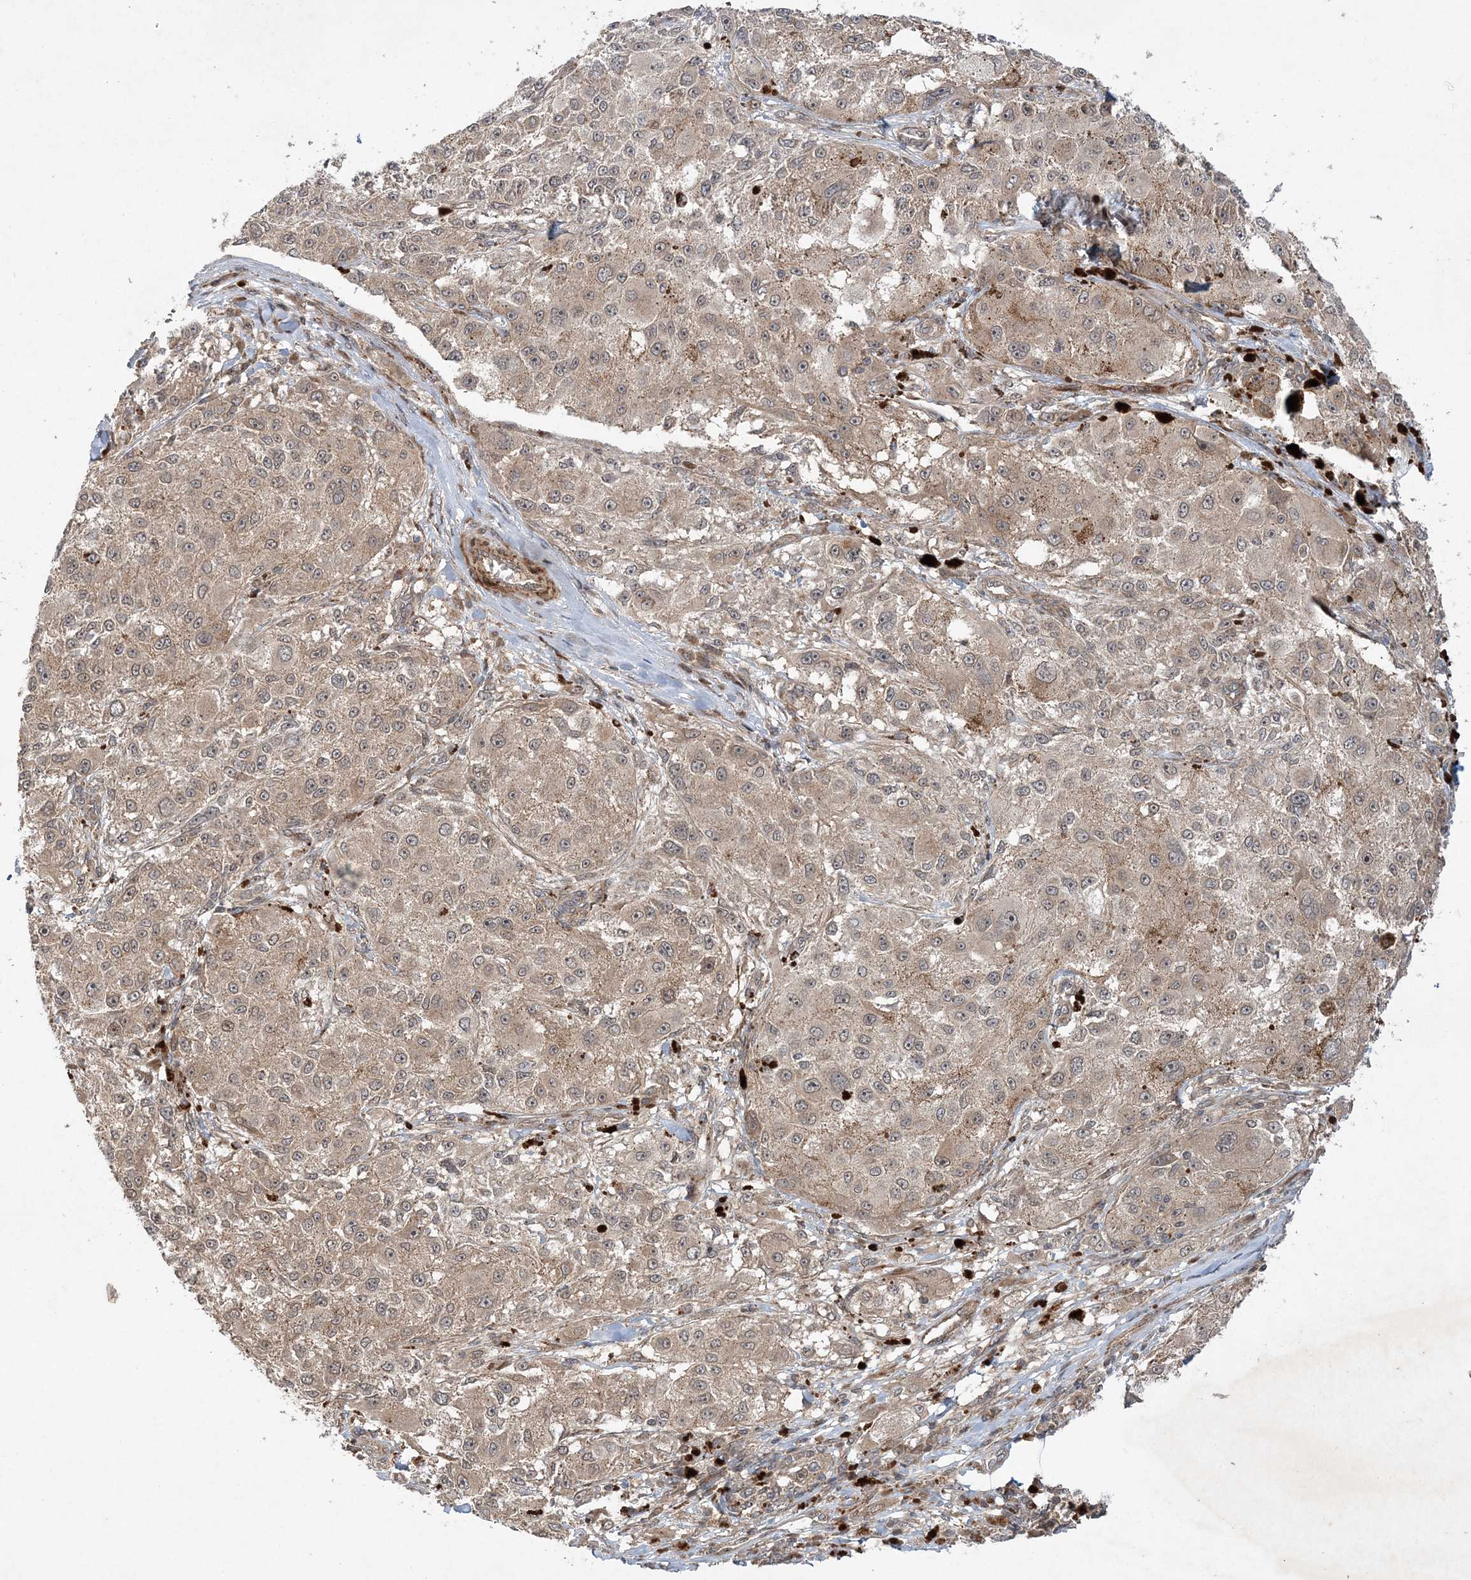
{"staining": {"intensity": "weak", "quantity": ">75%", "location": "cytoplasmic/membranous"}, "tissue": "melanoma", "cell_type": "Tumor cells", "image_type": "cancer", "snomed": [{"axis": "morphology", "description": "Necrosis, NOS"}, {"axis": "morphology", "description": "Malignant melanoma, NOS"}, {"axis": "topography", "description": "Skin"}], "caption": "High-magnification brightfield microscopy of melanoma stained with DAB (brown) and counterstained with hematoxylin (blue). tumor cells exhibit weak cytoplasmic/membranous staining is identified in about>75% of cells. (DAB (3,3'-diaminobenzidine) IHC, brown staining for protein, blue staining for nuclei).", "gene": "UBTD2", "patient": {"sex": "female", "age": 87}}